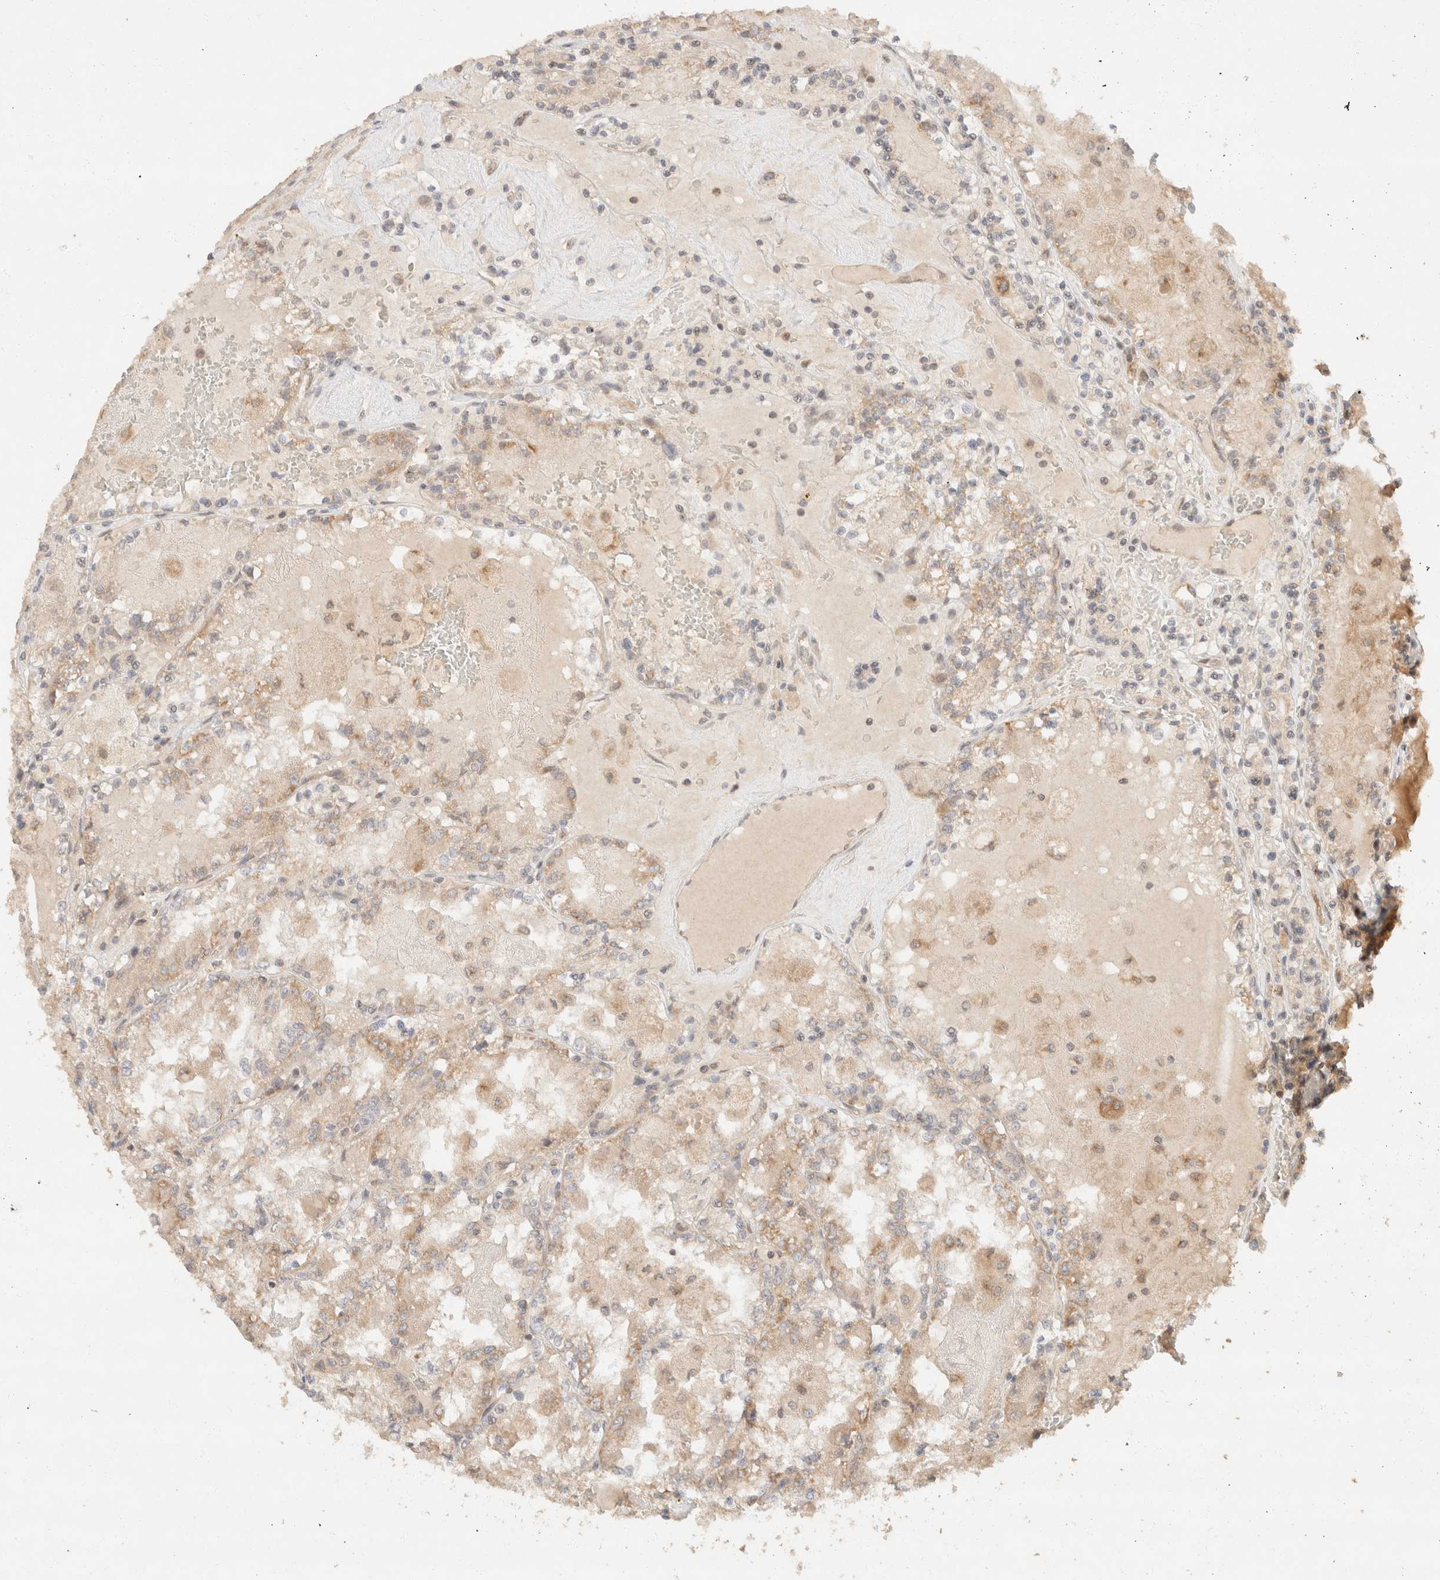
{"staining": {"intensity": "weak", "quantity": "25%-75%", "location": "cytoplasmic/membranous"}, "tissue": "renal cancer", "cell_type": "Tumor cells", "image_type": "cancer", "snomed": [{"axis": "morphology", "description": "Adenocarcinoma, NOS"}, {"axis": "topography", "description": "Kidney"}], "caption": "The photomicrograph reveals staining of renal cancer, revealing weak cytoplasmic/membranous protein staining (brown color) within tumor cells. Ihc stains the protein in brown and the nuclei are stained blue.", "gene": "TACC1", "patient": {"sex": "female", "age": 56}}